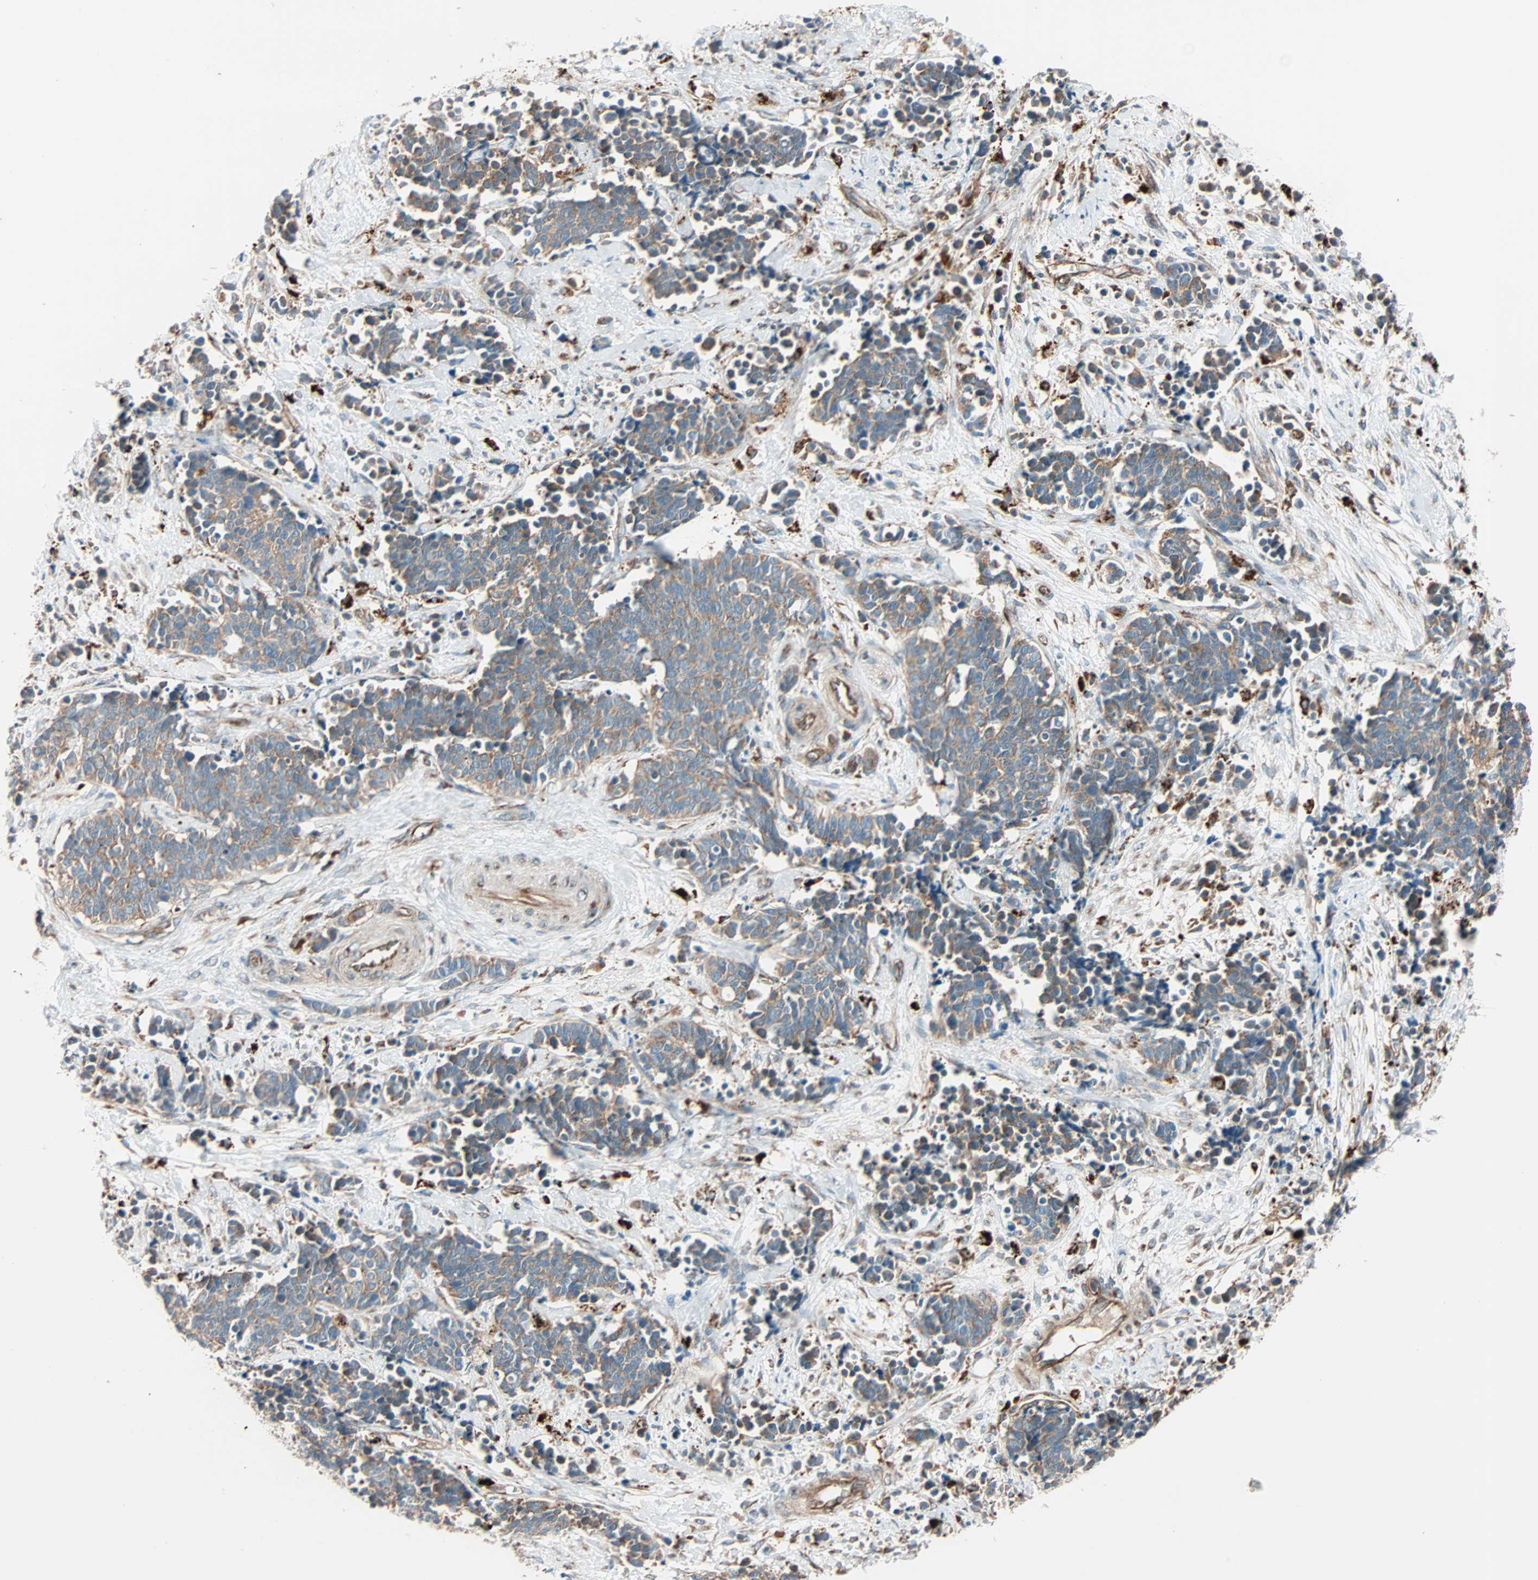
{"staining": {"intensity": "moderate", "quantity": ">75%", "location": "cytoplasmic/membranous"}, "tissue": "cervical cancer", "cell_type": "Tumor cells", "image_type": "cancer", "snomed": [{"axis": "morphology", "description": "Squamous cell carcinoma, NOS"}, {"axis": "topography", "description": "Cervix"}], "caption": "IHC micrograph of neoplastic tissue: human cervical cancer (squamous cell carcinoma) stained using IHC reveals medium levels of moderate protein expression localized specifically in the cytoplasmic/membranous of tumor cells, appearing as a cytoplasmic/membranous brown color.", "gene": "PHYH", "patient": {"sex": "female", "age": 35}}